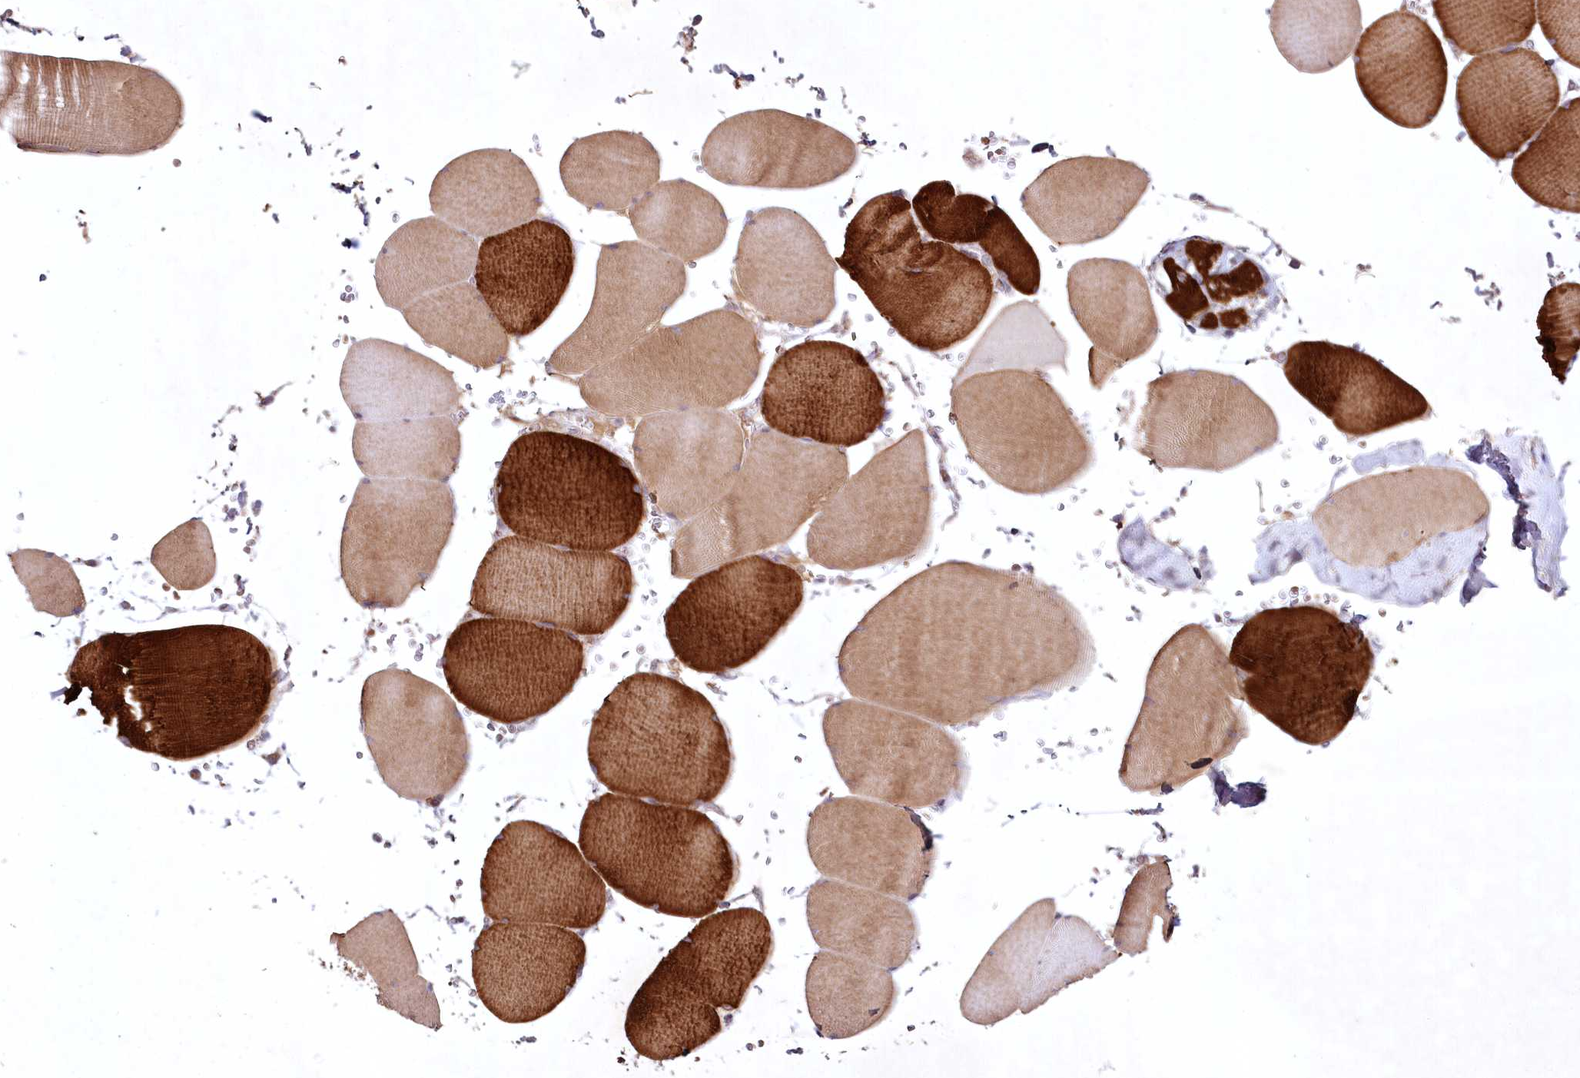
{"staining": {"intensity": "moderate", "quantity": "25%-75%", "location": "cytoplasmic/membranous"}, "tissue": "skeletal muscle", "cell_type": "Myocytes", "image_type": "normal", "snomed": [{"axis": "morphology", "description": "Normal tissue, NOS"}, {"axis": "topography", "description": "Skeletal muscle"}, {"axis": "topography", "description": "Head-Neck"}], "caption": "IHC (DAB) staining of benign human skeletal muscle reveals moderate cytoplasmic/membranous protein positivity in approximately 25%-75% of myocytes. (DAB (3,3'-diaminobenzidine) = brown stain, brightfield microscopy at high magnification).", "gene": "MRPL44", "patient": {"sex": "male", "age": 66}}